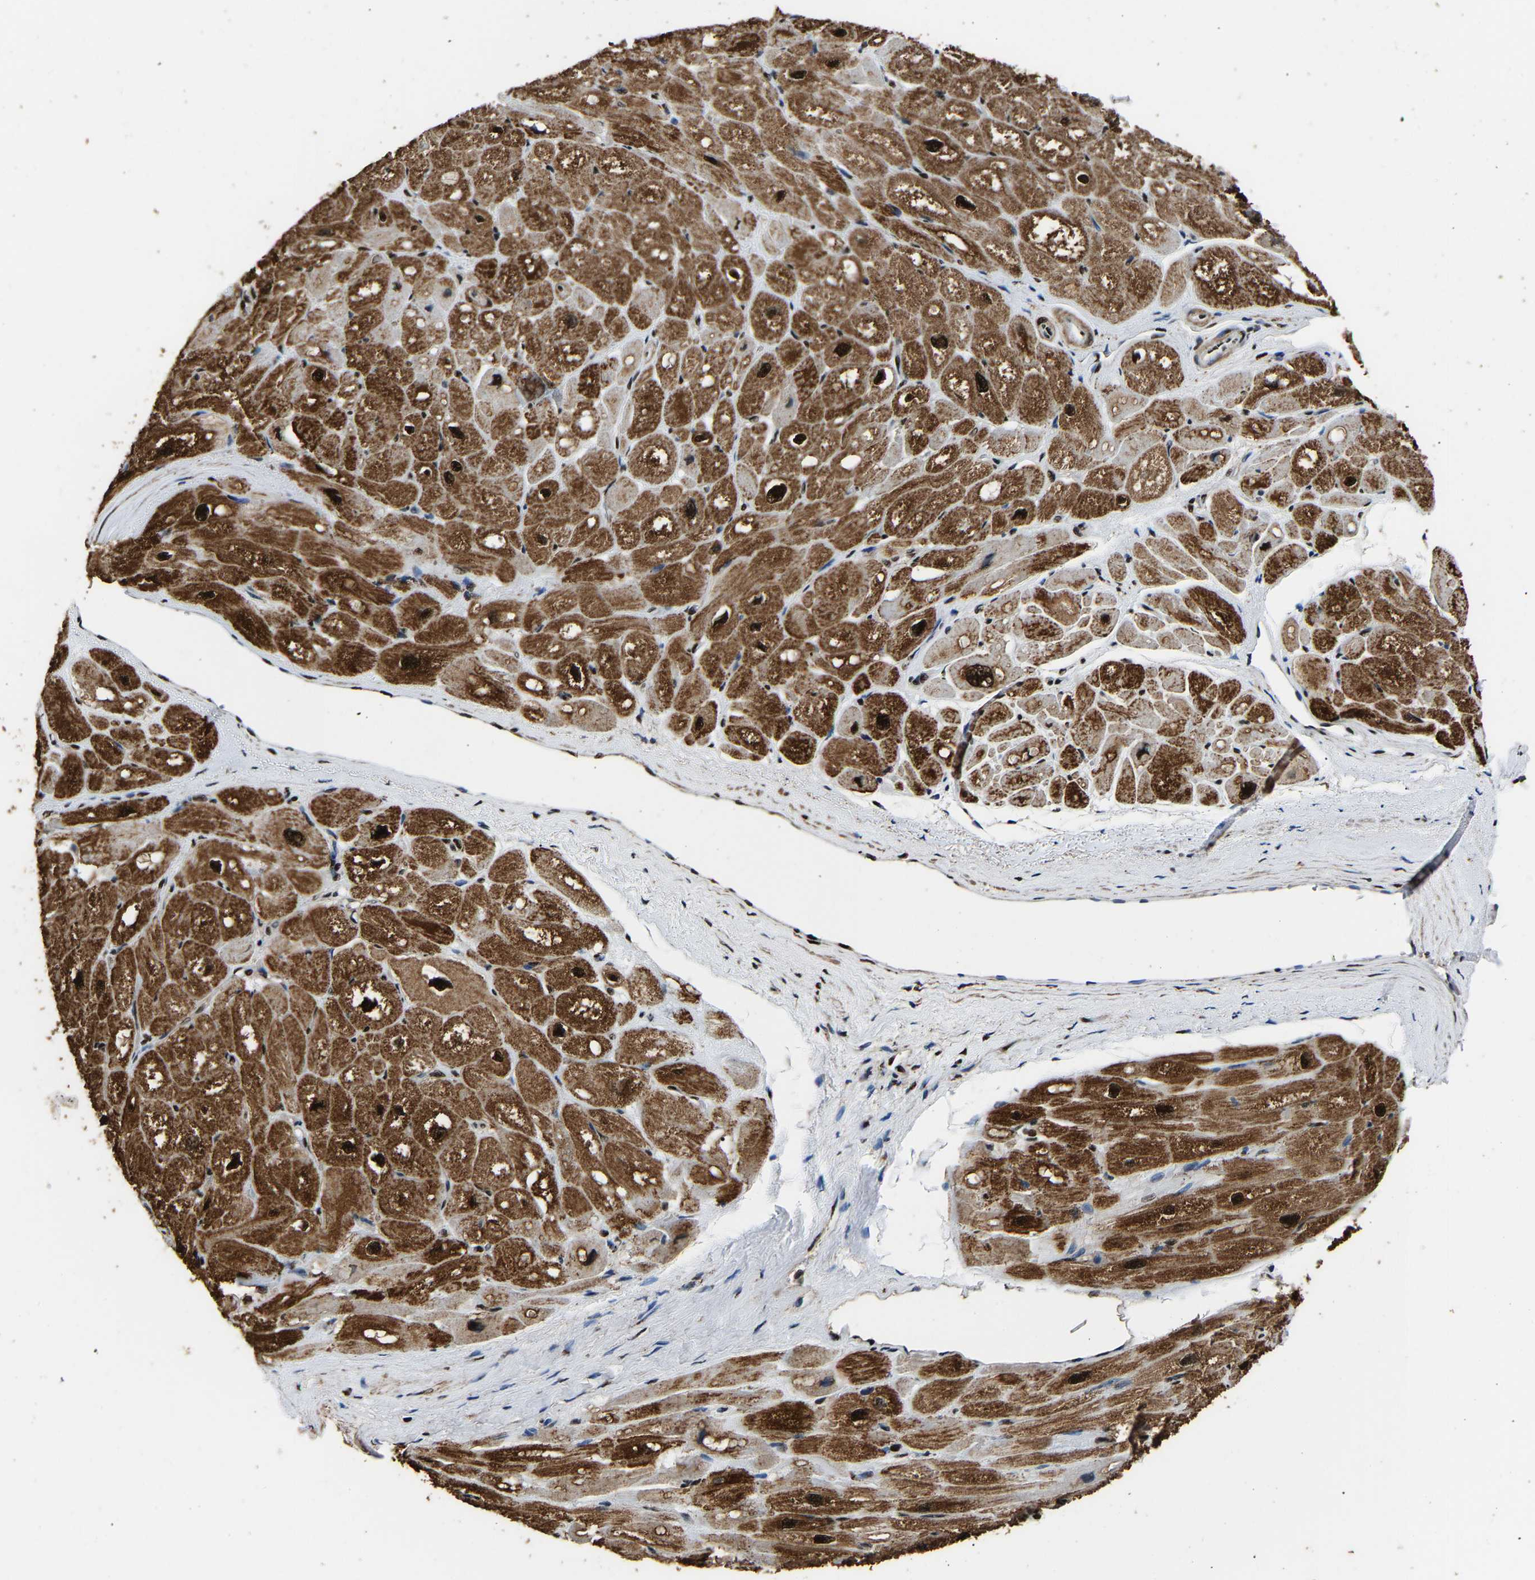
{"staining": {"intensity": "strong", "quantity": "25%-75%", "location": "cytoplasmic/membranous,nuclear"}, "tissue": "heart muscle", "cell_type": "Cardiomyocytes", "image_type": "normal", "snomed": [{"axis": "morphology", "description": "Normal tissue, NOS"}, {"axis": "topography", "description": "Heart"}], "caption": "This is a photomicrograph of immunohistochemistry staining of benign heart muscle, which shows strong expression in the cytoplasmic/membranous,nuclear of cardiomyocytes.", "gene": "SAFB", "patient": {"sex": "male", "age": 49}}